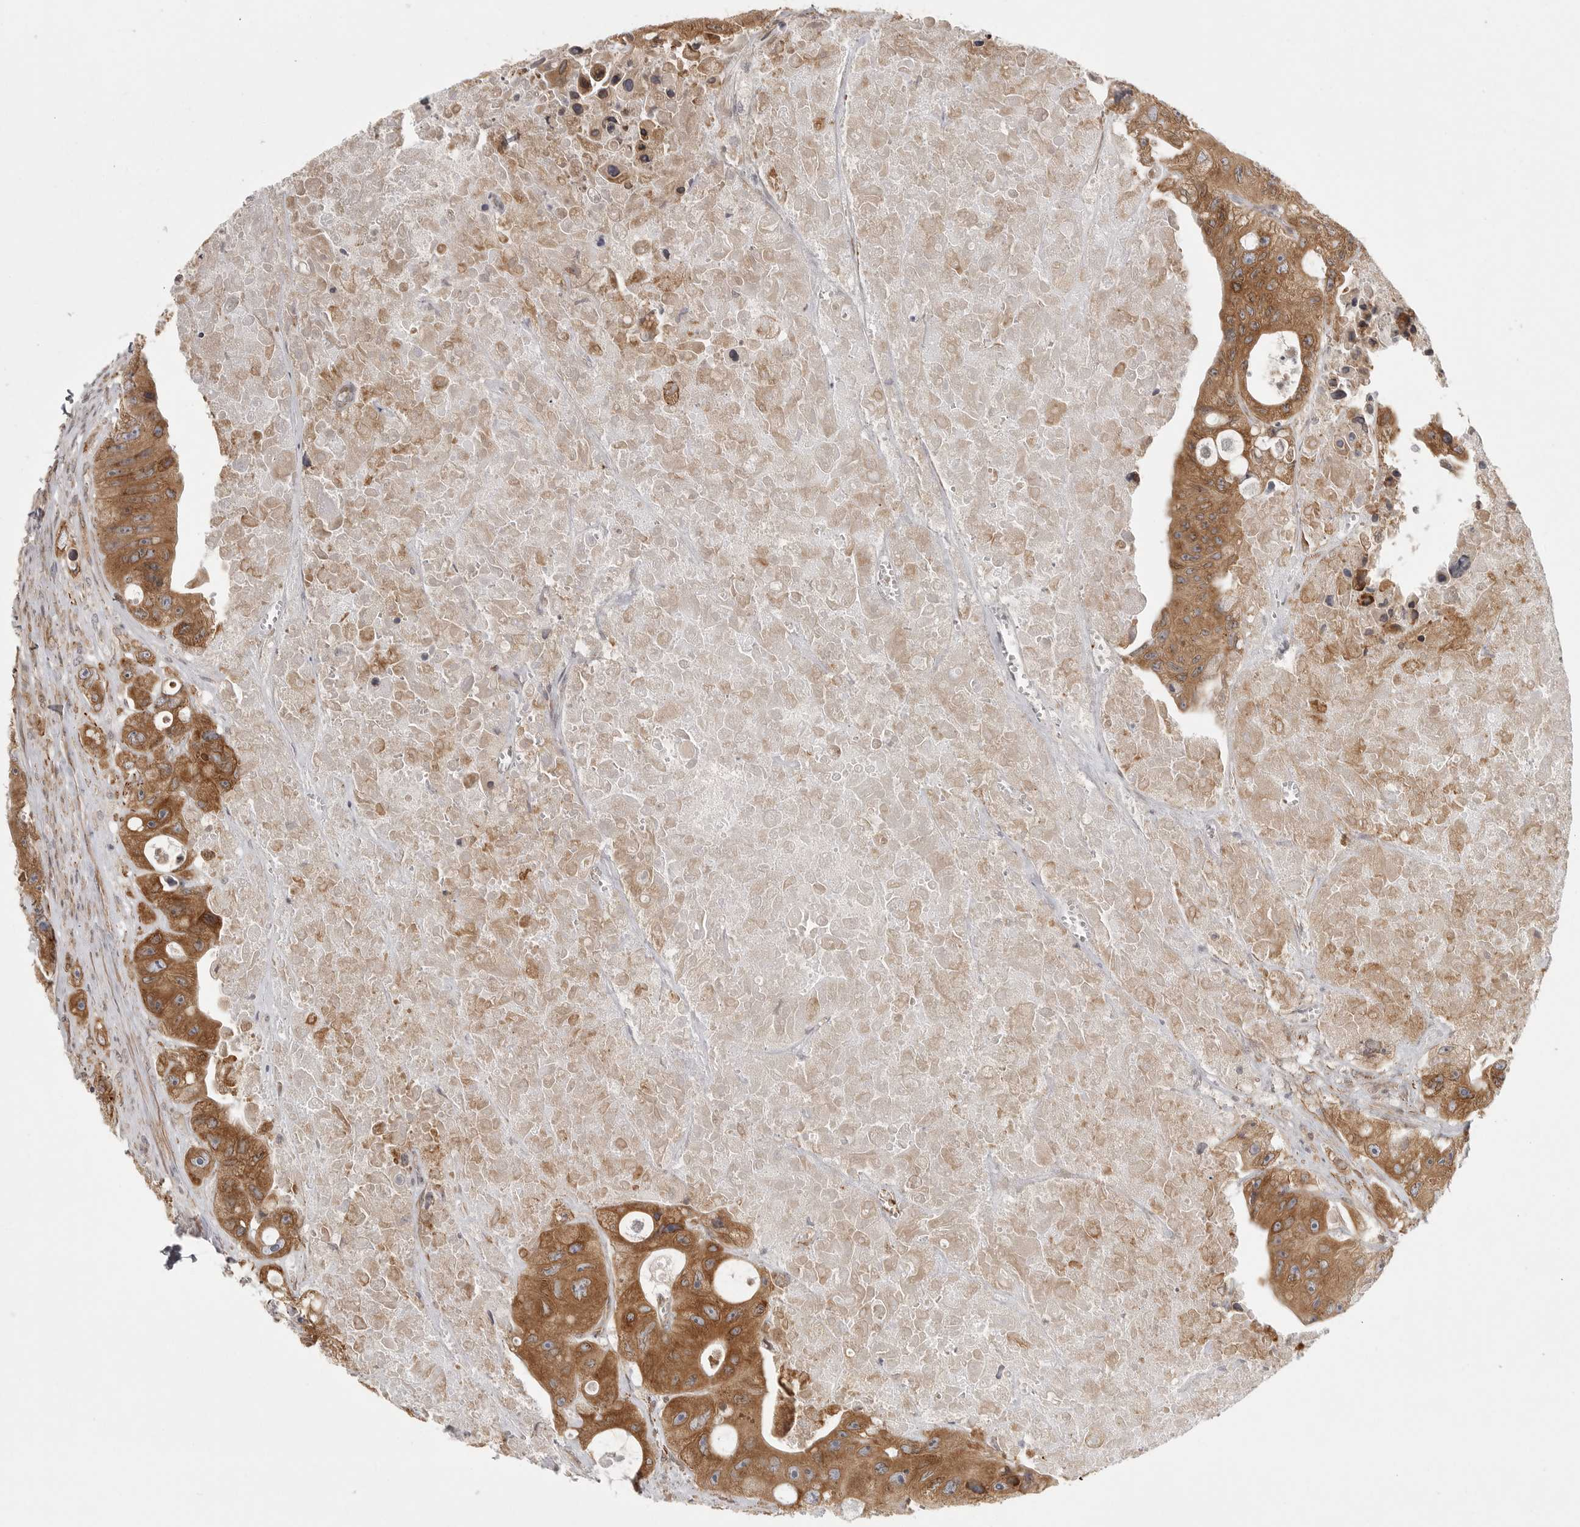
{"staining": {"intensity": "moderate", "quantity": ">75%", "location": "cytoplasmic/membranous"}, "tissue": "colorectal cancer", "cell_type": "Tumor cells", "image_type": "cancer", "snomed": [{"axis": "morphology", "description": "Adenocarcinoma, NOS"}, {"axis": "topography", "description": "Colon"}], "caption": "Protein staining of colorectal adenocarcinoma tissue demonstrates moderate cytoplasmic/membranous expression in approximately >75% of tumor cells. (DAB (3,3'-diaminobenzidine) = brown stain, brightfield microscopy at high magnification).", "gene": "CERS2", "patient": {"sex": "female", "age": 46}}